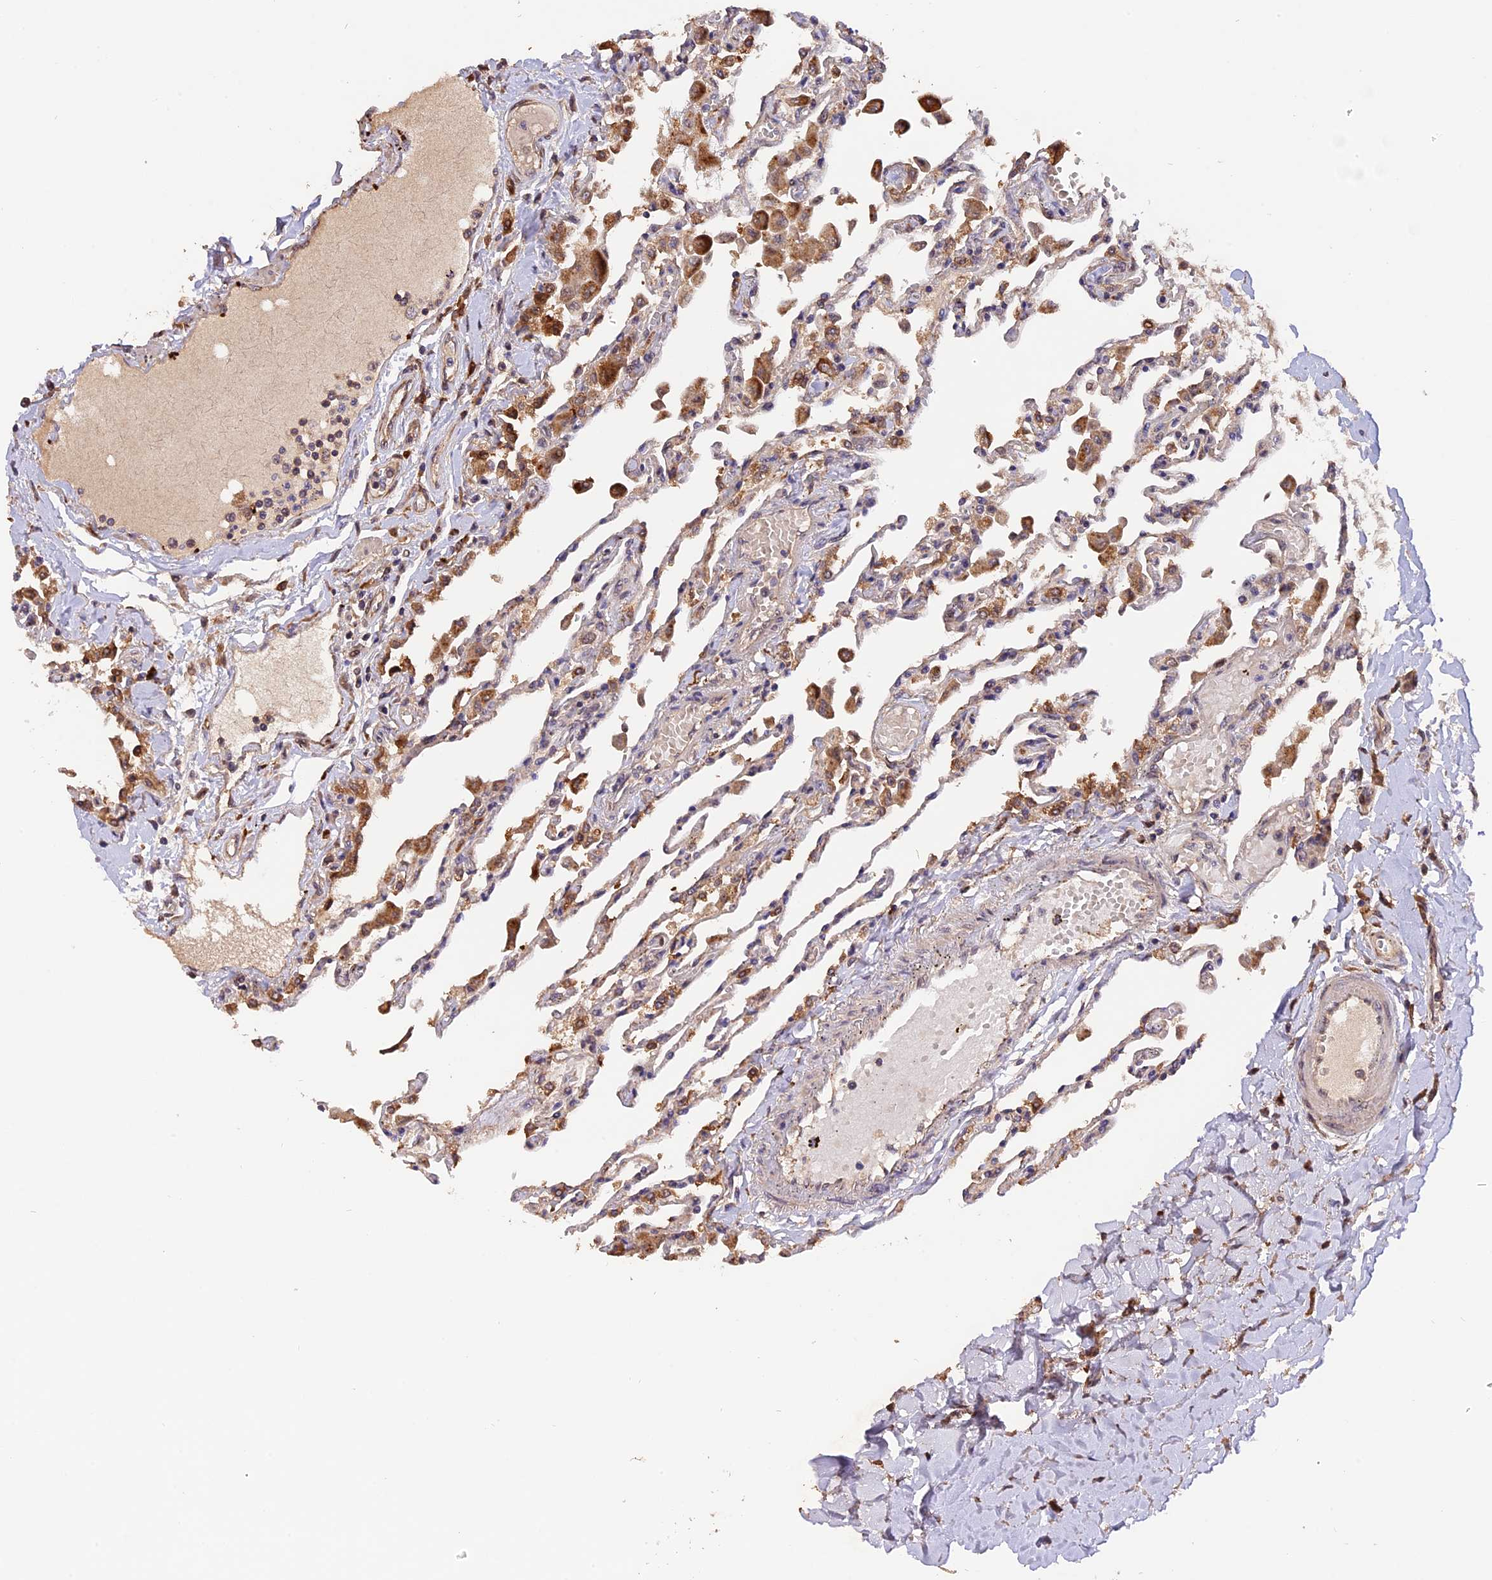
{"staining": {"intensity": "moderate", "quantity": "<25%", "location": "cytoplasmic/membranous"}, "tissue": "lung", "cell_type": "Alveolar cells", "image_type": "normal", "snomed": [{"axis": "morphology", "description": "Normal tissue, NOS"}, {"axis": "topography", "description": "Bronchus"}, {"axis": "topography", "description": "Lung"}], "caption": "Lung stained with DAB immunohistochemistry displays low levels of moderate cytoplasmic/membranous staining in approximately <25% of alveolar cells.", "gene": "TRMT1", "patient": {"sex": "female", "age": 49}}